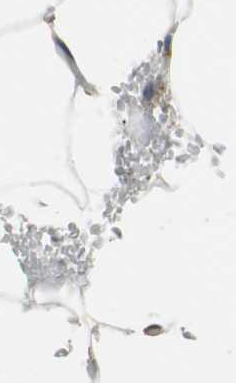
{"staining": {"intensity": "moderate", "quantity": "25%-75%", "location": "cytoplasmic/membranous"}, "tissue": "adipose tissue", "cell_type": "Adipocytes", "image_type": "normal", "snomed": [{"axis": "morphology", "description": "Normal tissue, NOS"}, {"axis": "topography", "description": "Breast"}, {"axis": "topography", "description": "Adipose tissue"}], "caption": "Immunohistochemistry histopathology image of benign adipose tissue stained for a protein (brown), which displays medium levels of moderate cytoplasmic/membranous positivity in approximately 25%-75% of adipocytes.", "gene": "PRKG1", "patient": {"sex": "female", "age": 25}}